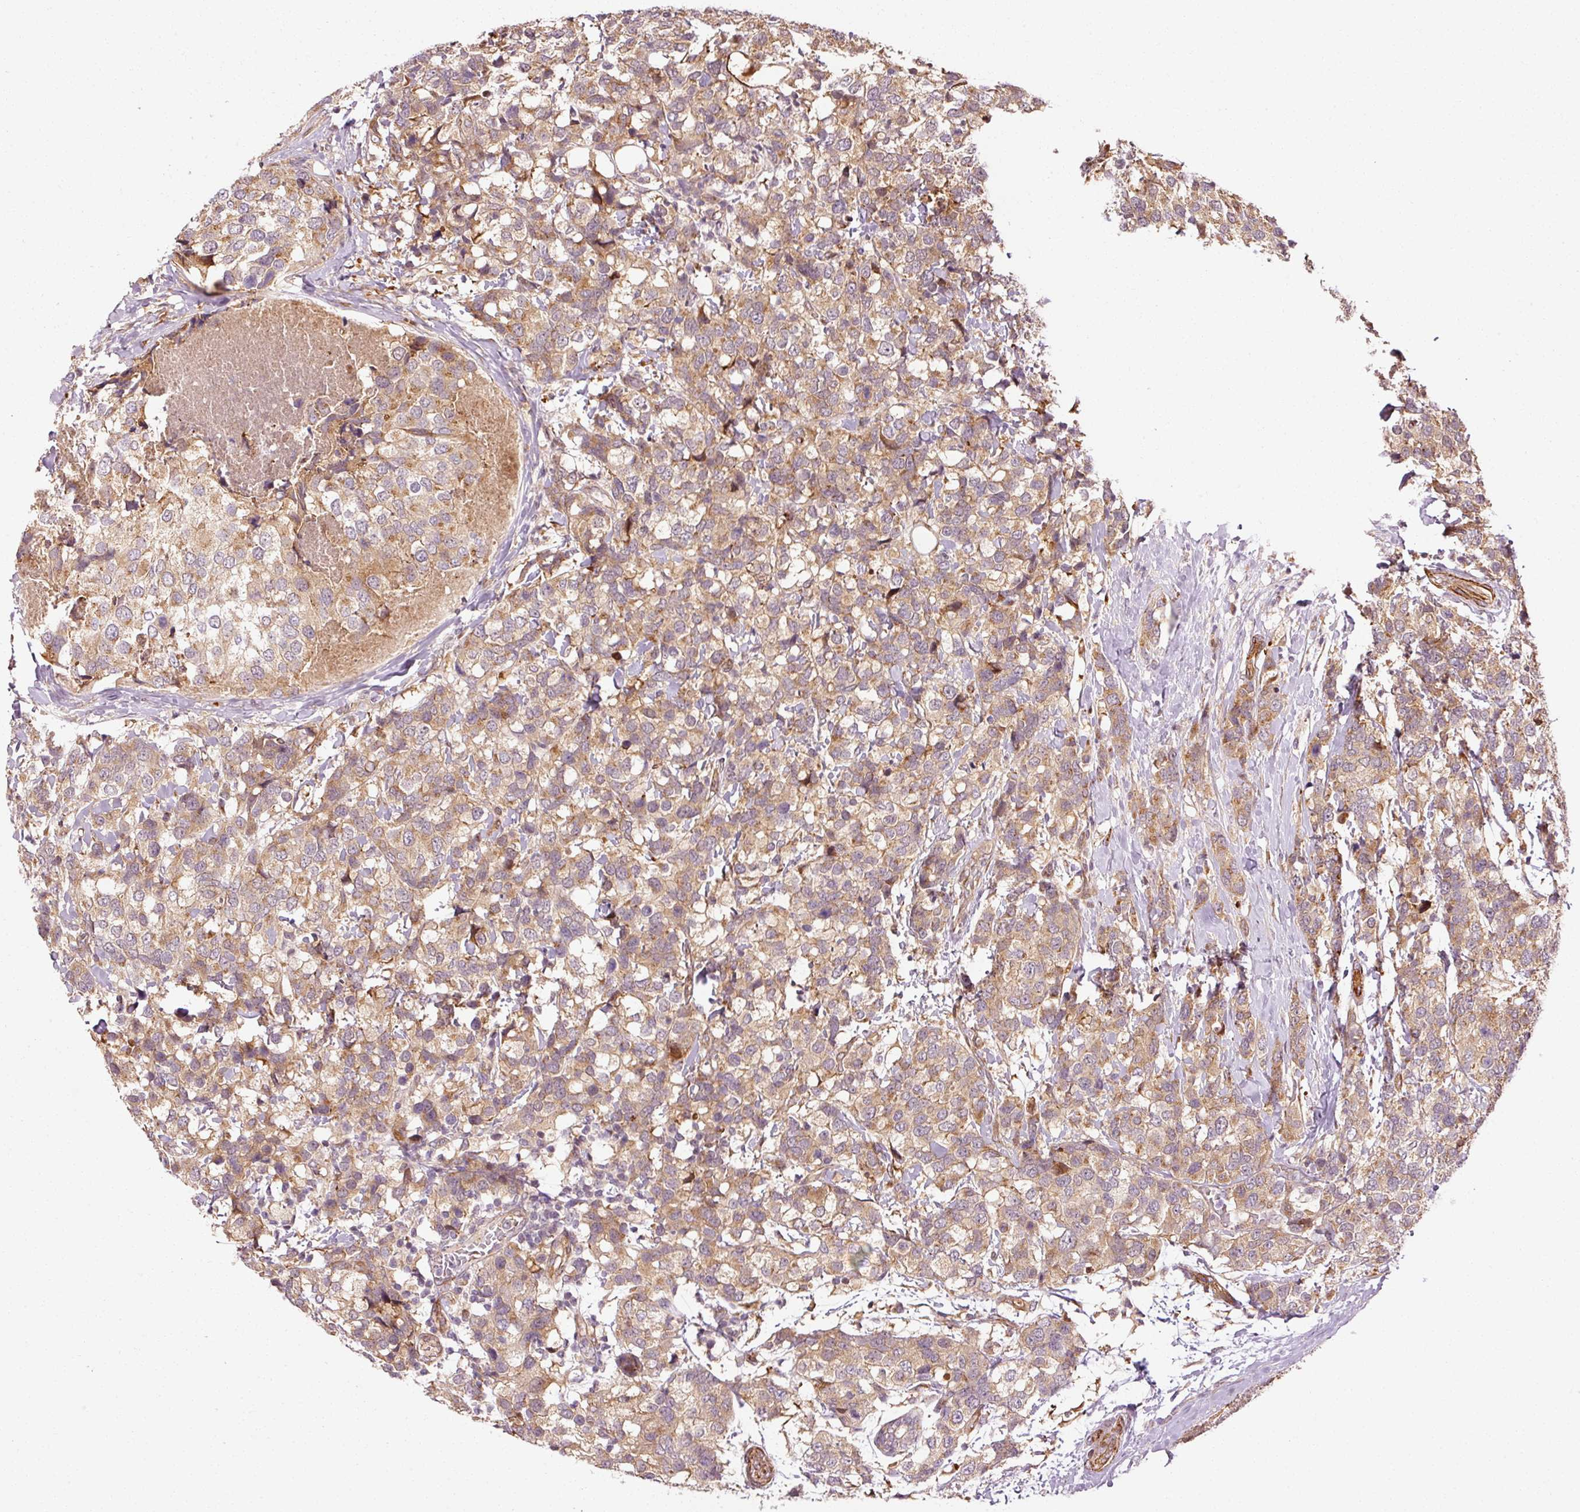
{"staining": {"intensity": "moderate", "quantity": ">75%", "location": "cytoplasmic/membranous"}, "tissue": "breast cancer", "cell_type": "Tumor cells", "image_type": "cancer", "snomed": [{"axis": "morphology", "description": "Lobular carcinoma"}, {"axis": "topography", "description": "Breast"}], "caption": "This micrograph shows immunohistochemistry staining of human breast cancer, with medium moderate cytoplasmic/membranous staining in about >75% of tumor cells.", "gene": "PPP1R14B", "patient": {"sex": "female", "age": 59}}